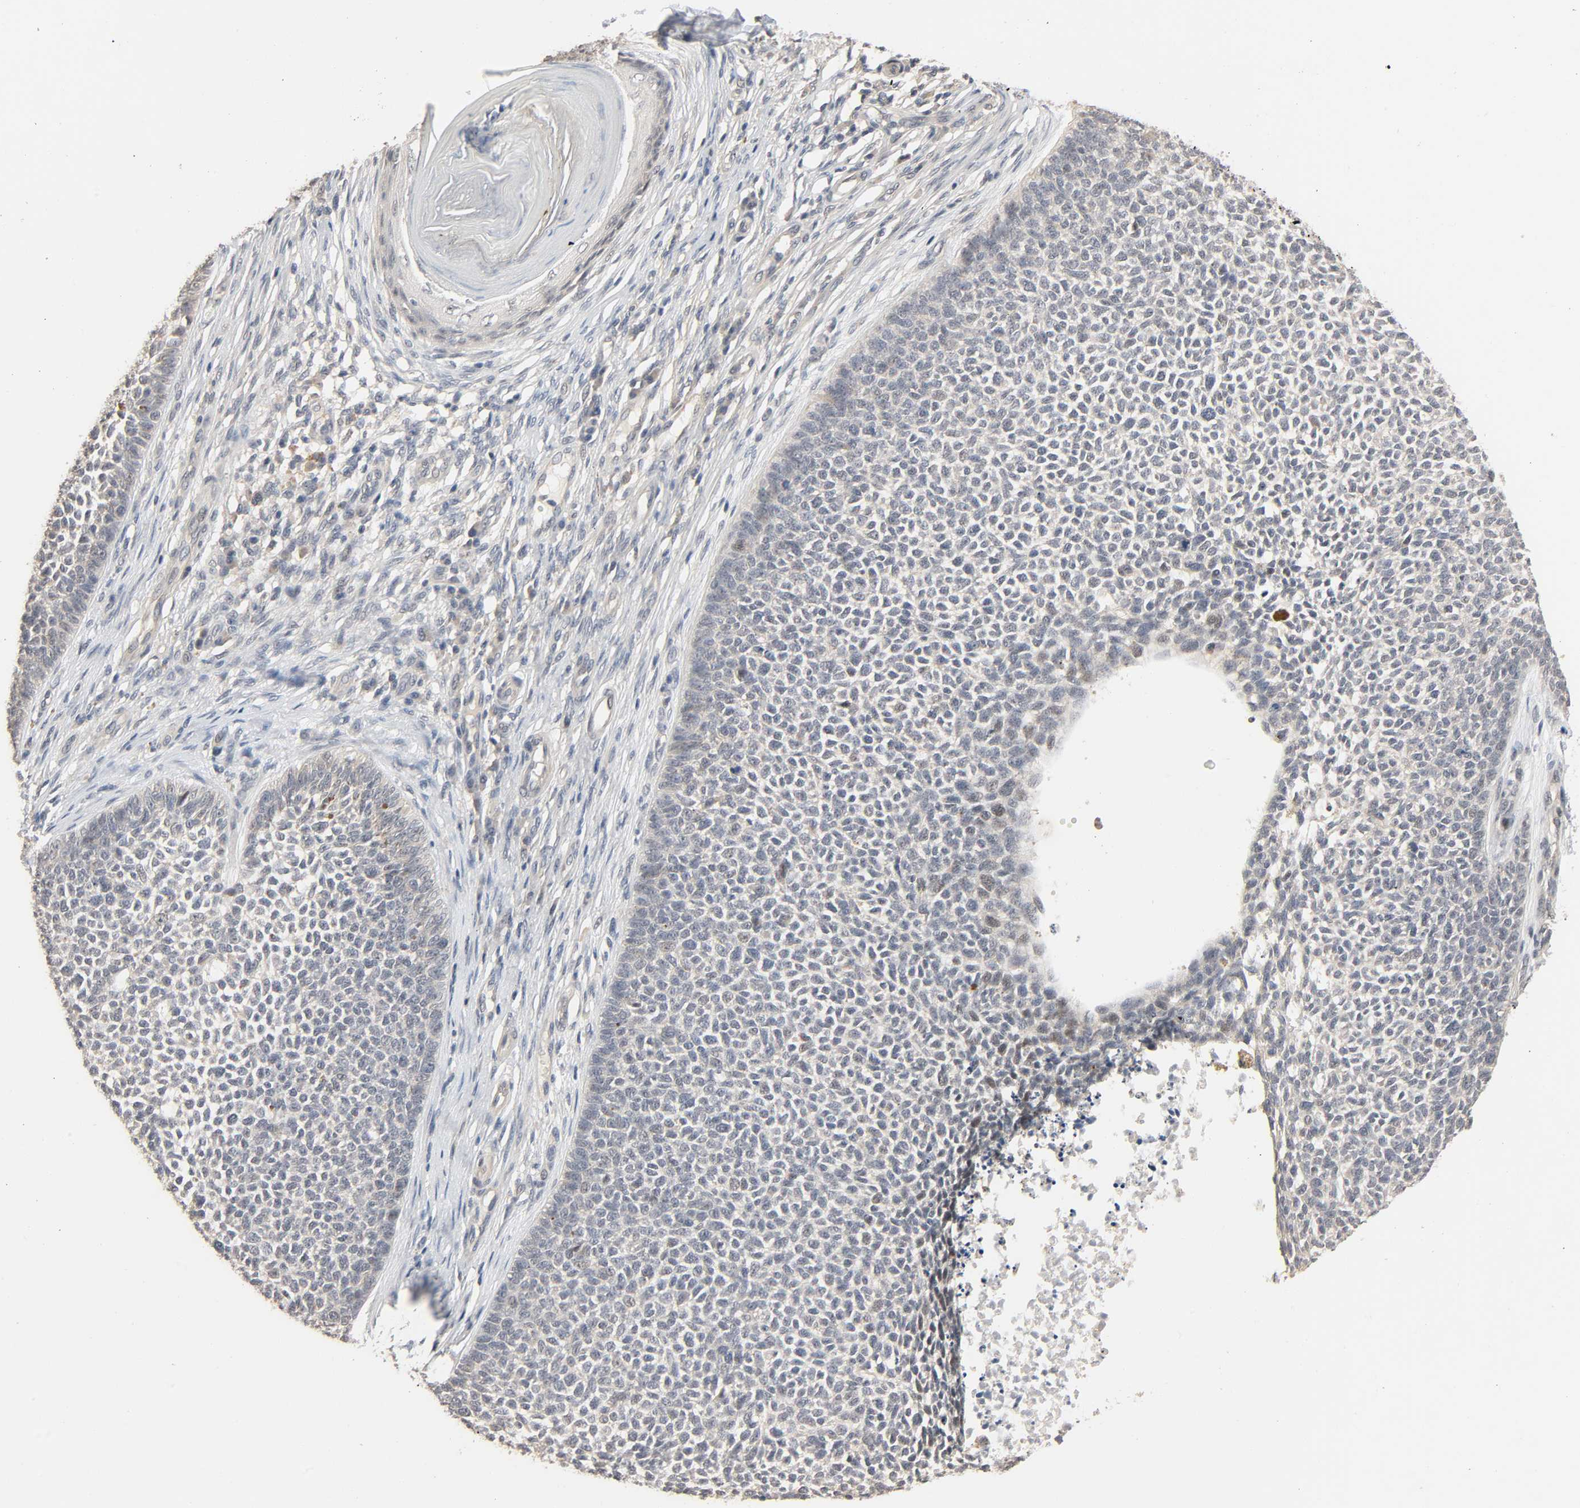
{"staining": {"intensity": "negative", "quantity": "none", "location": "none"}, "tissue": "skin cancer", "cell_type": "Tumor cells", "image_type": "cancer", "snomed": [{"axis": "morphology", "description": "Basal cell carcinoma"}, {"axis": "topography", "description": "Skin"}], "caption": "Immunohistochemistry image of human skin cancer stained for a protein (brown), which reveals no positivity in tumor cells.", "gene": "MAGEA8", "patient": {"sex": "female", "age": 84}}